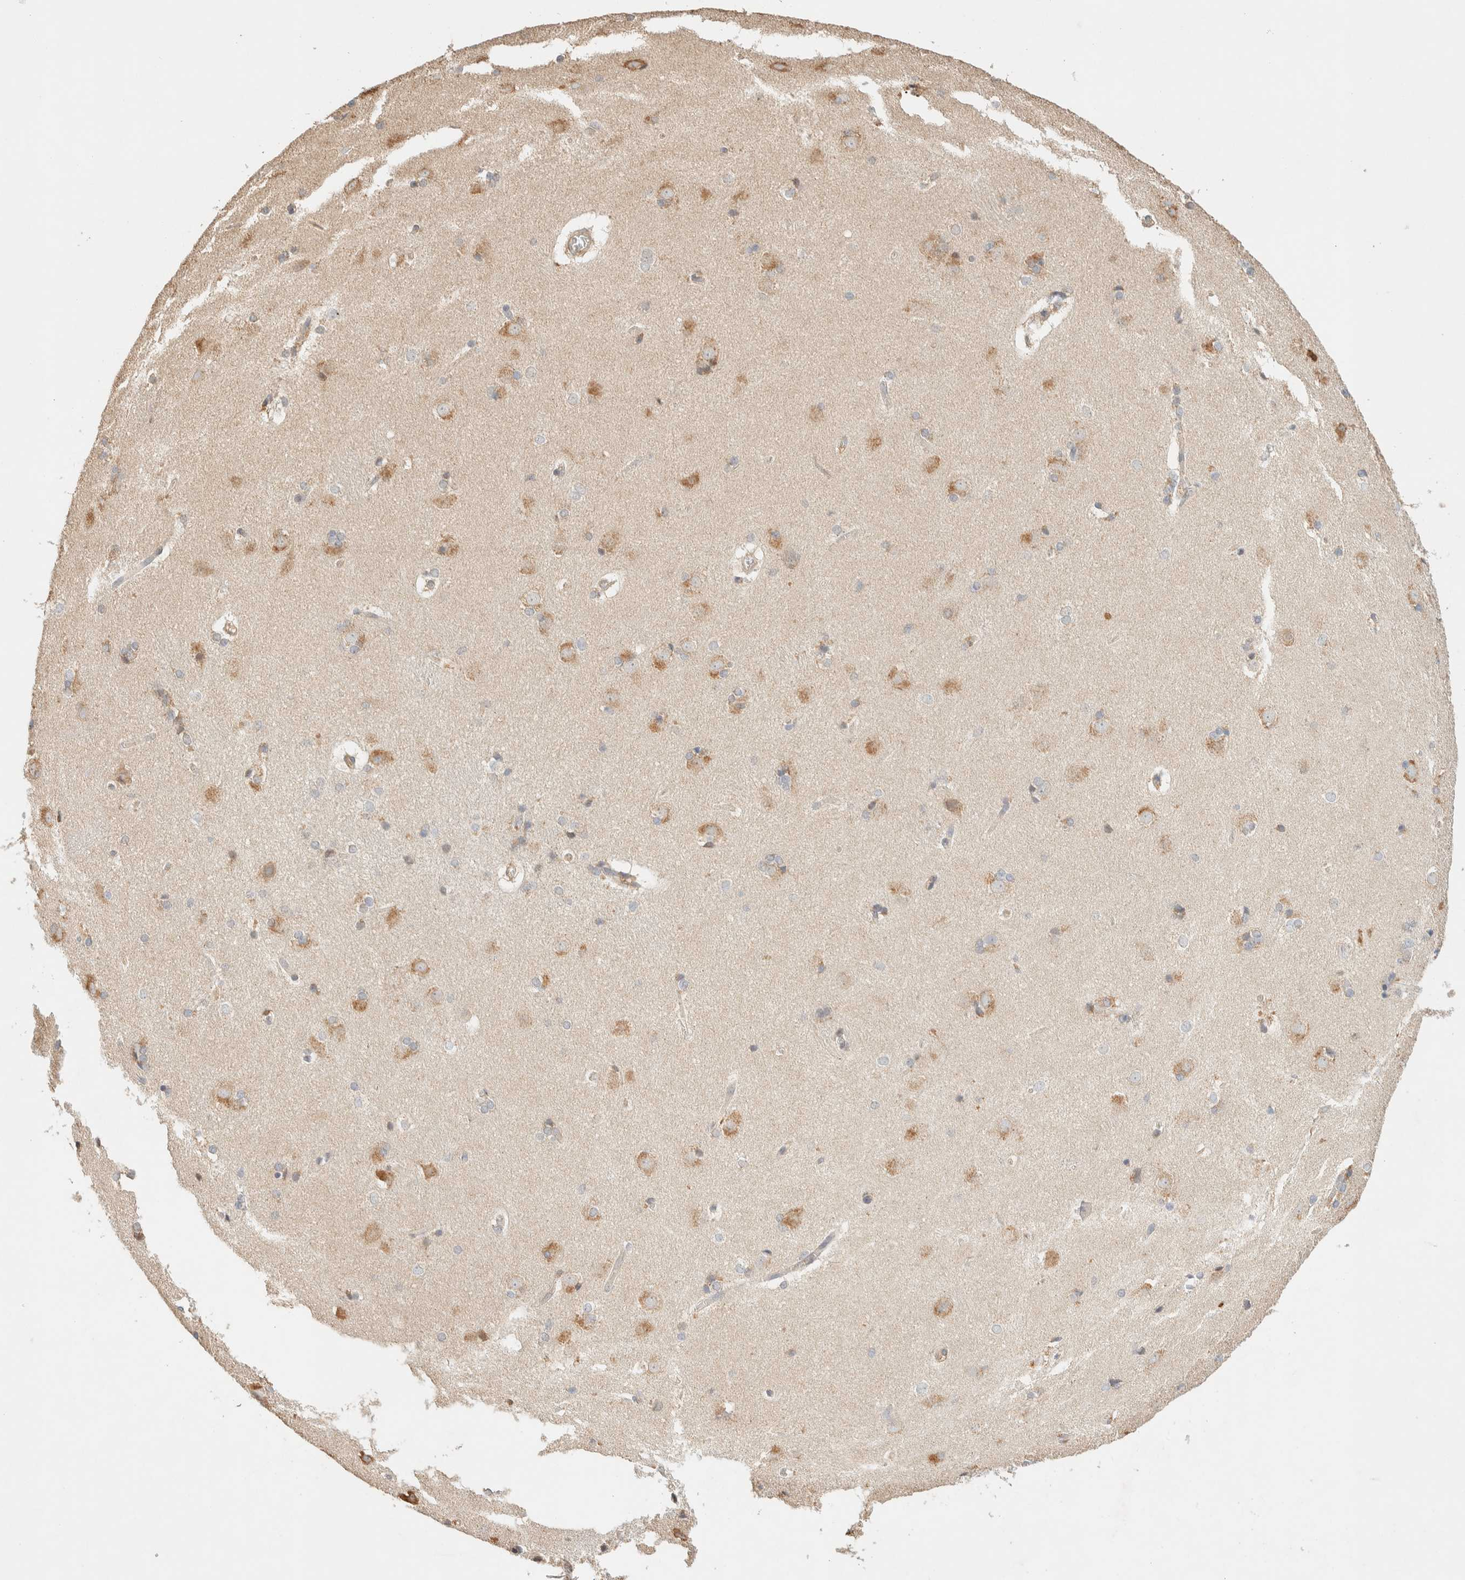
{"staining": {"intensity": "moderate", "quantity": "<25%", "location": "cytoplasmic/membranous"}, "tissue": "caudate", "cell_type": "Glial cells", "image_type": "normal", "snomed": [{"axis": "morphology", "description": "Normal tissue, NOS"}, {"axis": "topography", "description": "Lateral ventricle wall"}], "caption": "Protein staining of benign caudate reveals moderate cytoplasmic/membranous staining in about <25% of glial cells.", "gene": "TTC3", "patient": {"sex": "female", "age": 19}}